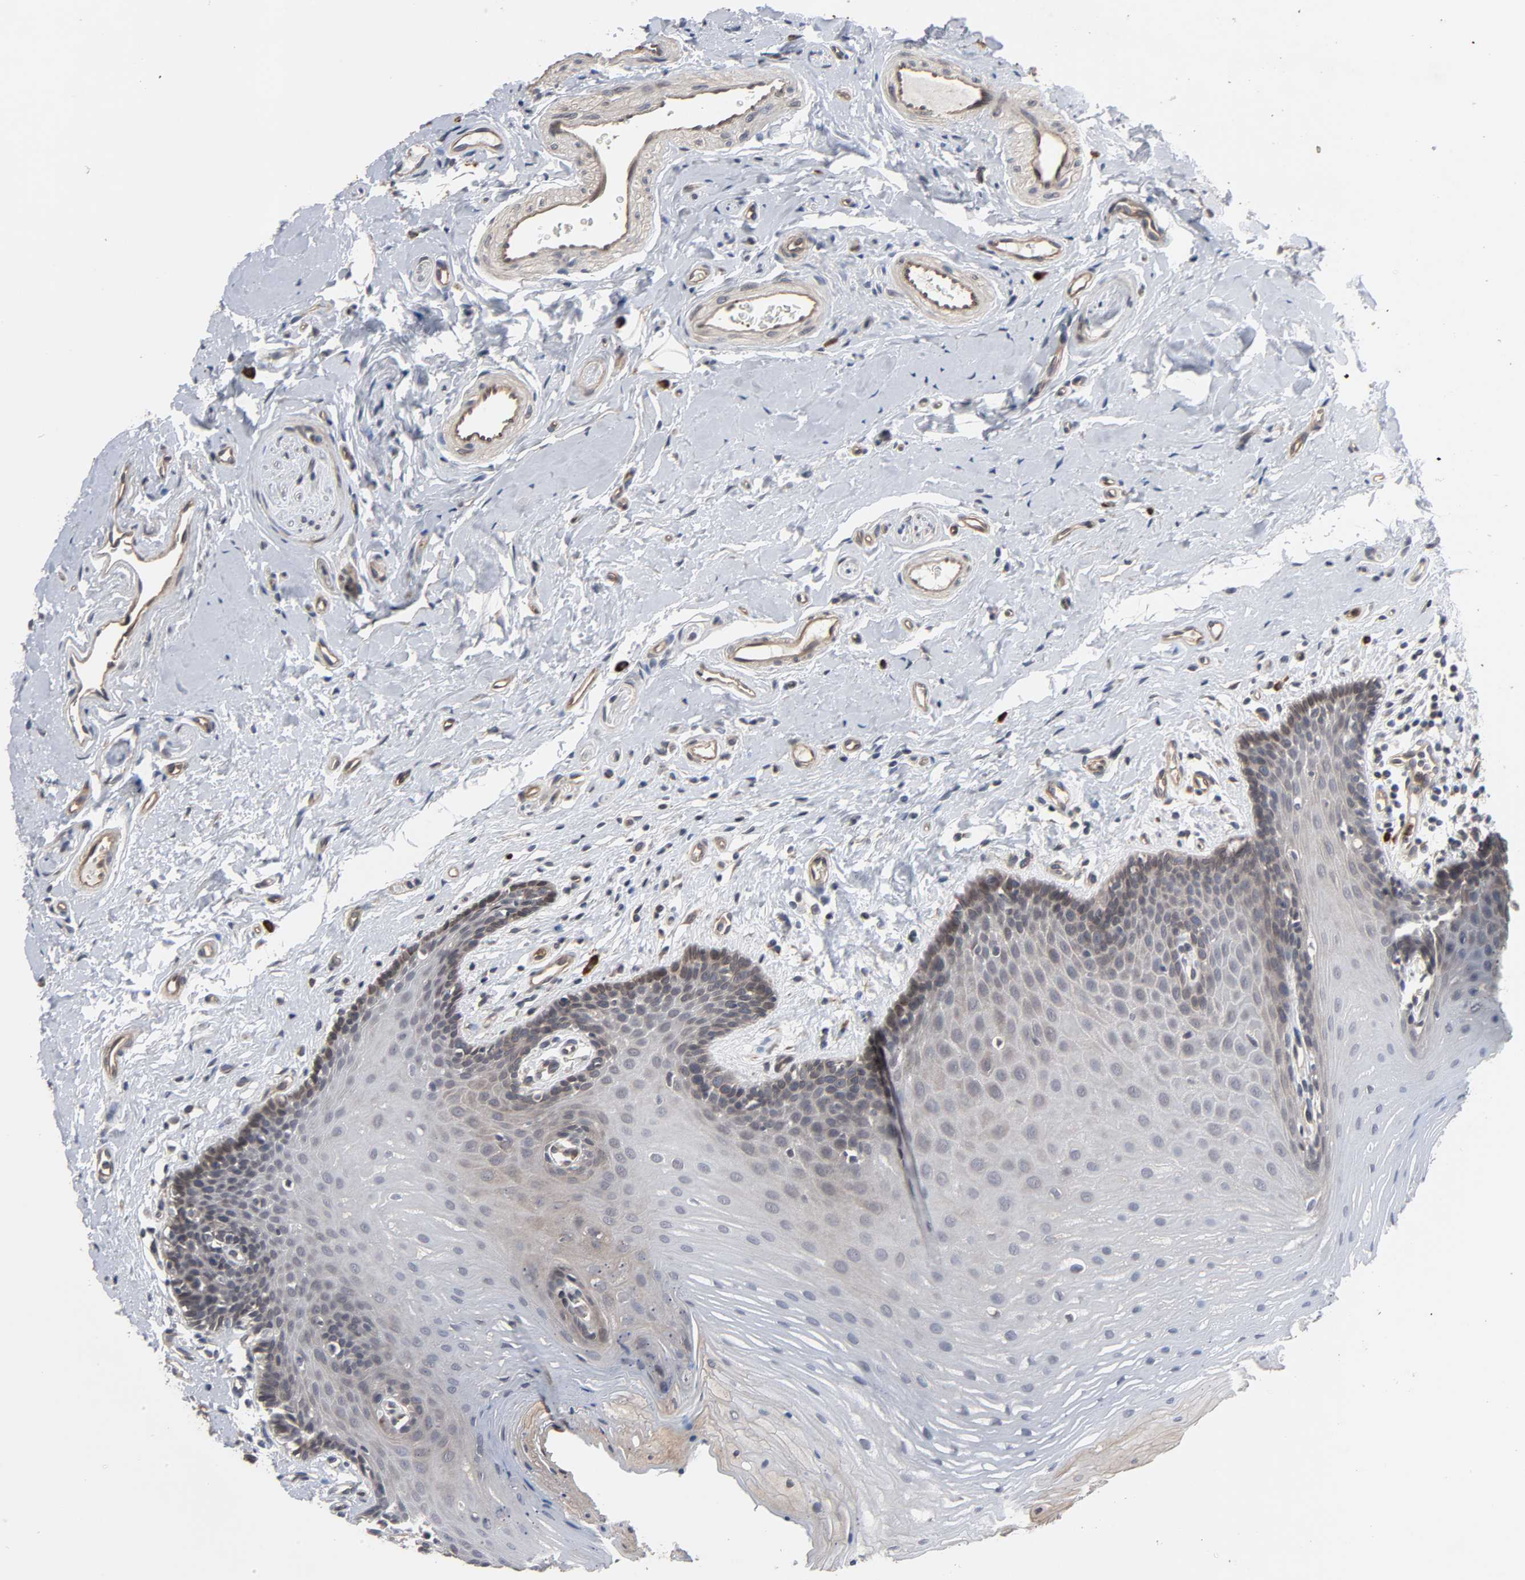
{"staining": {"intensity": "weak", "quantity": "25%-75%", "location": "cytoplasmic/membranous"}, "tissue": "oral mucosa", "cell_type": "Squamous epithelial cells", "image_type": "normal", "snomed": [{"axis": "morphology", "description": "Normal tissue, NOS"}, {"axis": "topography", "description": "Oral tissue"}], "caption": "Weak cytoplasmic/membranous staining is identified in about 25%-75% of squamous epithelial cells in benign oral mucosa. Immunohistochemistry stains the protein in brown and the nuclei are stained blue.", "gene": "CCDC175", "patient": {"sex": "male", "age": 62}}